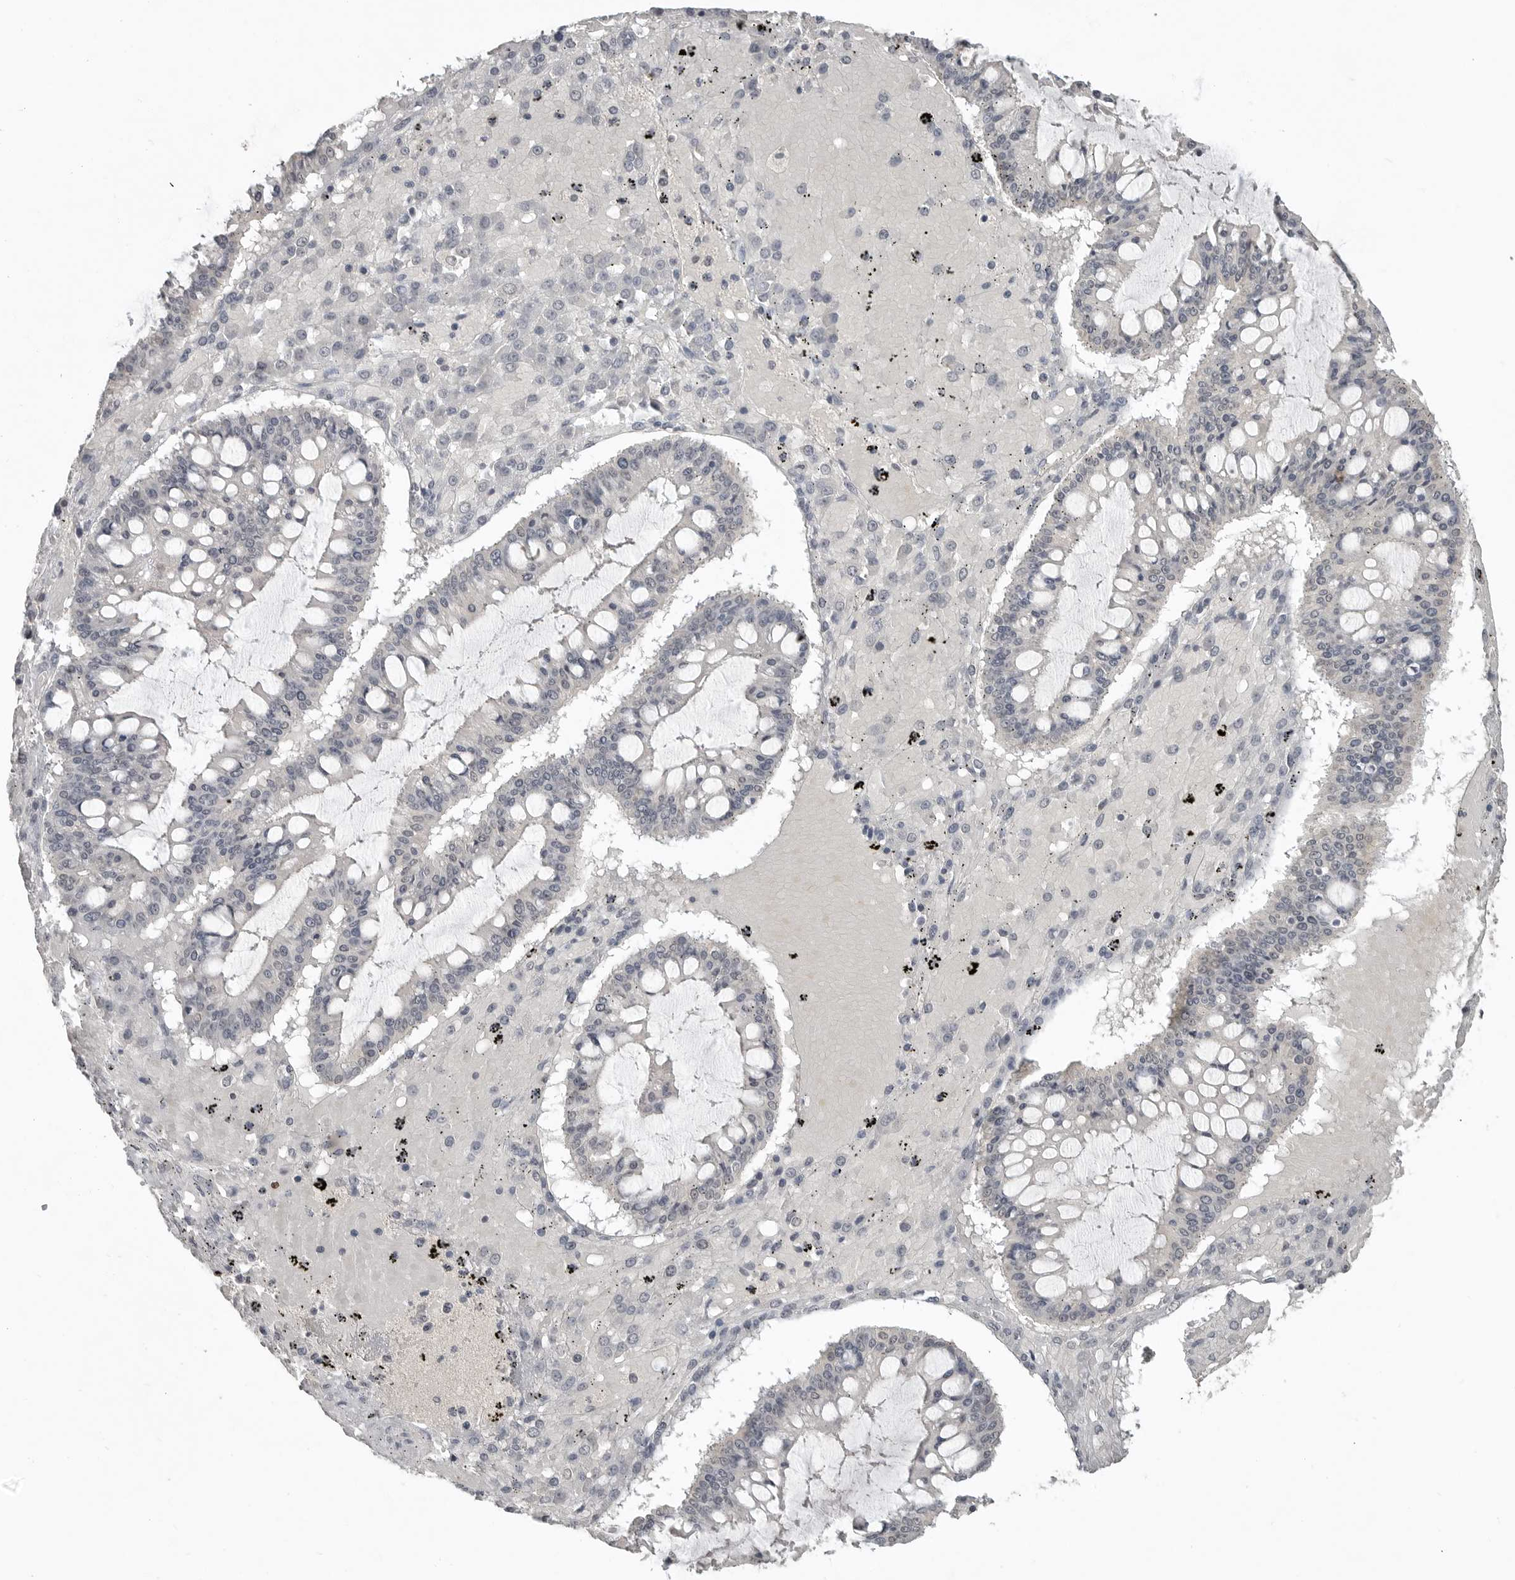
{"staining": {"intensity": "negative", "quantity": "none", "location": "none"}, "tissue": "ovarian cancer", "cell_type": "Tumor cells", "image_type": "cancer", "snomed": [{"axis": "morphology", "description": "Cystadenocarcinoma, mucinous, NOS"}, {"axis": "topography", "description": "Ovary"}], "caption": "Immunohistochemical staining of human ovarian cancer (mucinous cystadenocarcinoma) exhibits no significant positivity in tumor cells.", "gene": "FOXP3", "patient": {"sex": "female", "age": 73}}